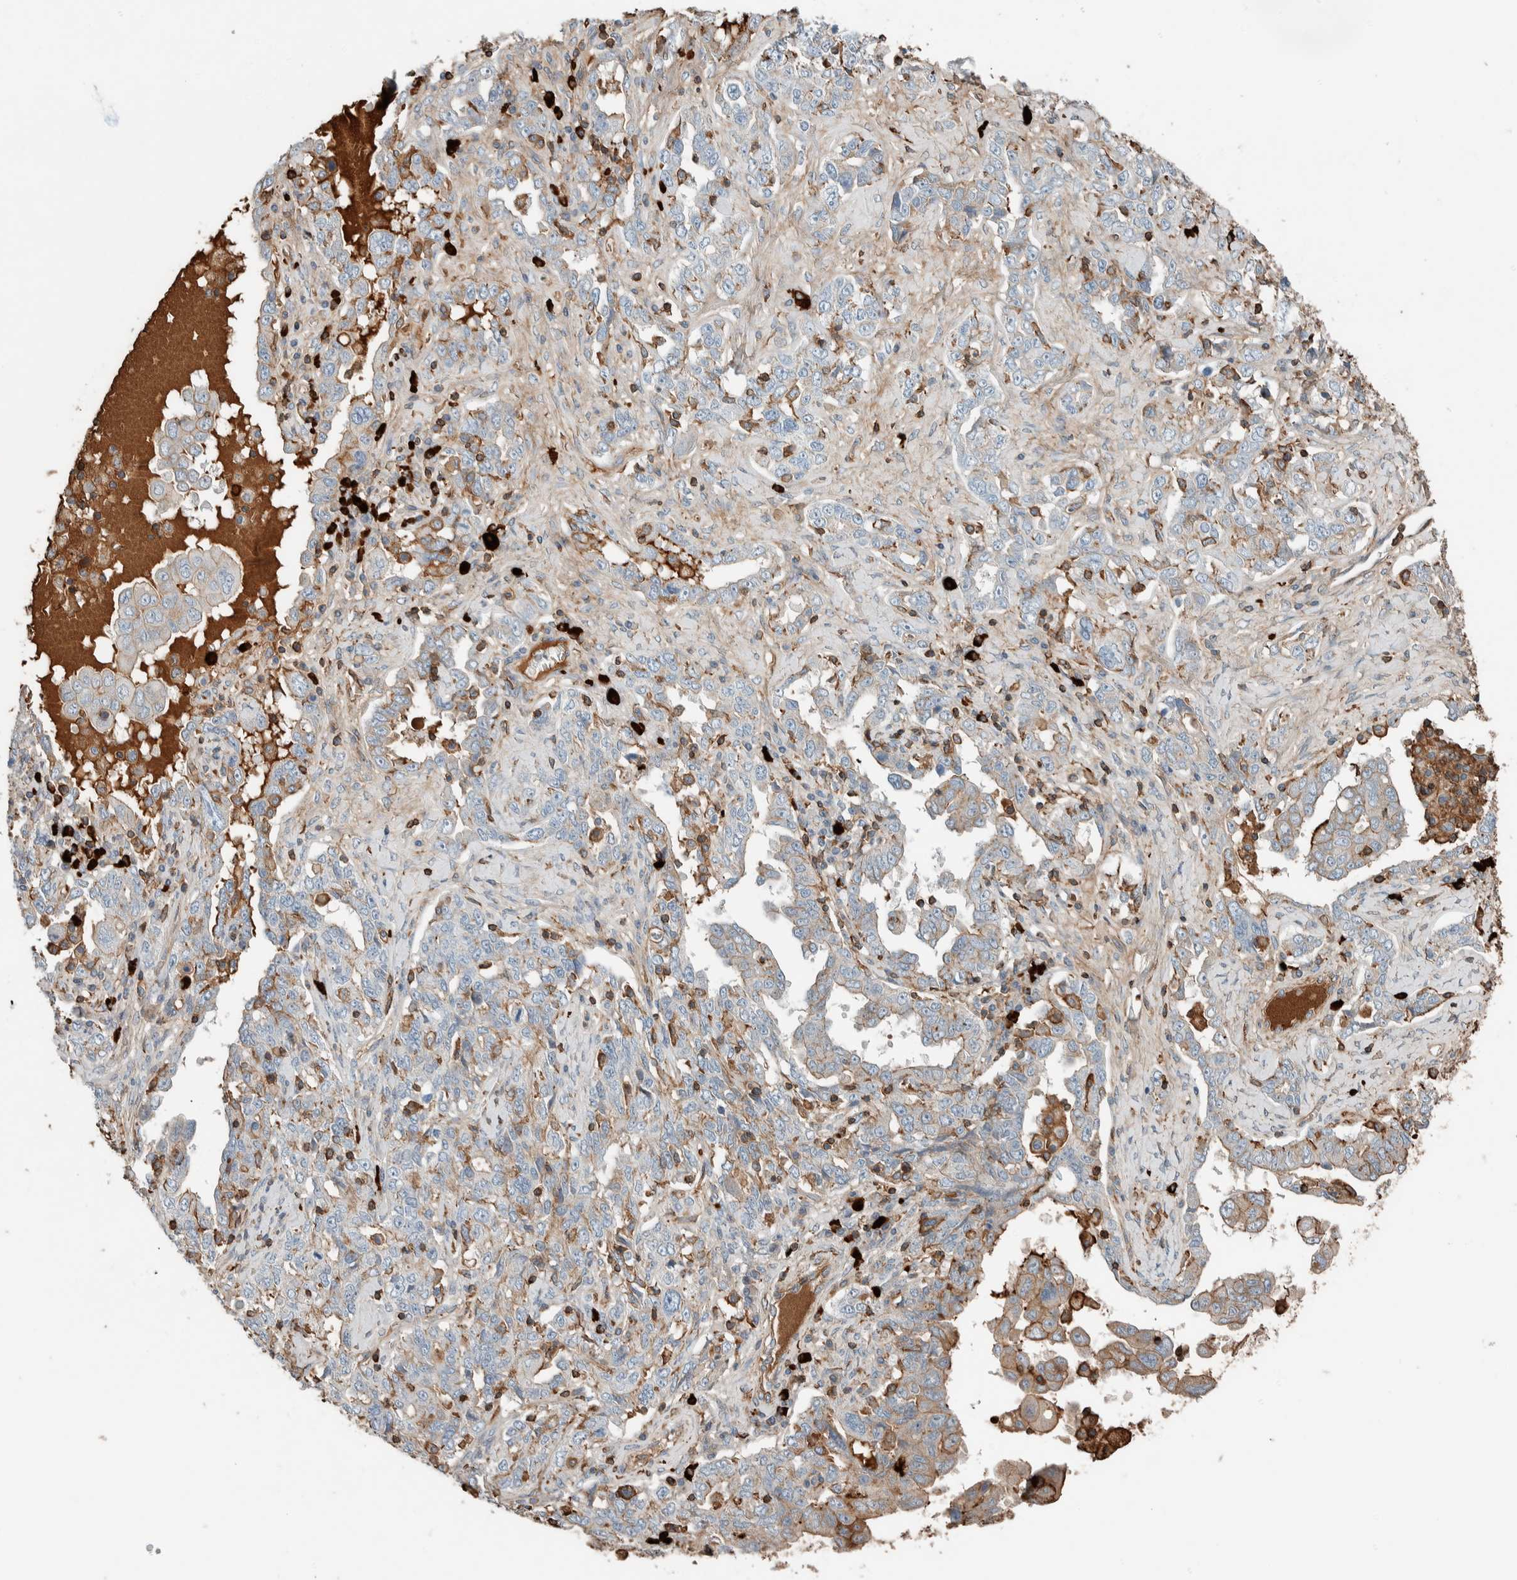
{"staining": {"intensity": "weak", "quantity": "<25%", "location": "cytoplasmic/membranous"}, "tissue": "ovarian cancer", "cell_type": "Tumor cells", "image_type": "cancer", "snomed": [{"axis": "morphology", "description": "Carcinoma, endometroid"}, {"axis": "topography", "description": "Ovary"}], "caption": "There is no significant staining in tumor cells of ovarian cancer (endometroid carcinoma). (Immunohistochemistry, brightfield microscopy, high magnification).", "gene": "CTBP2", "patient": {"sex": "female", "age": 62}}